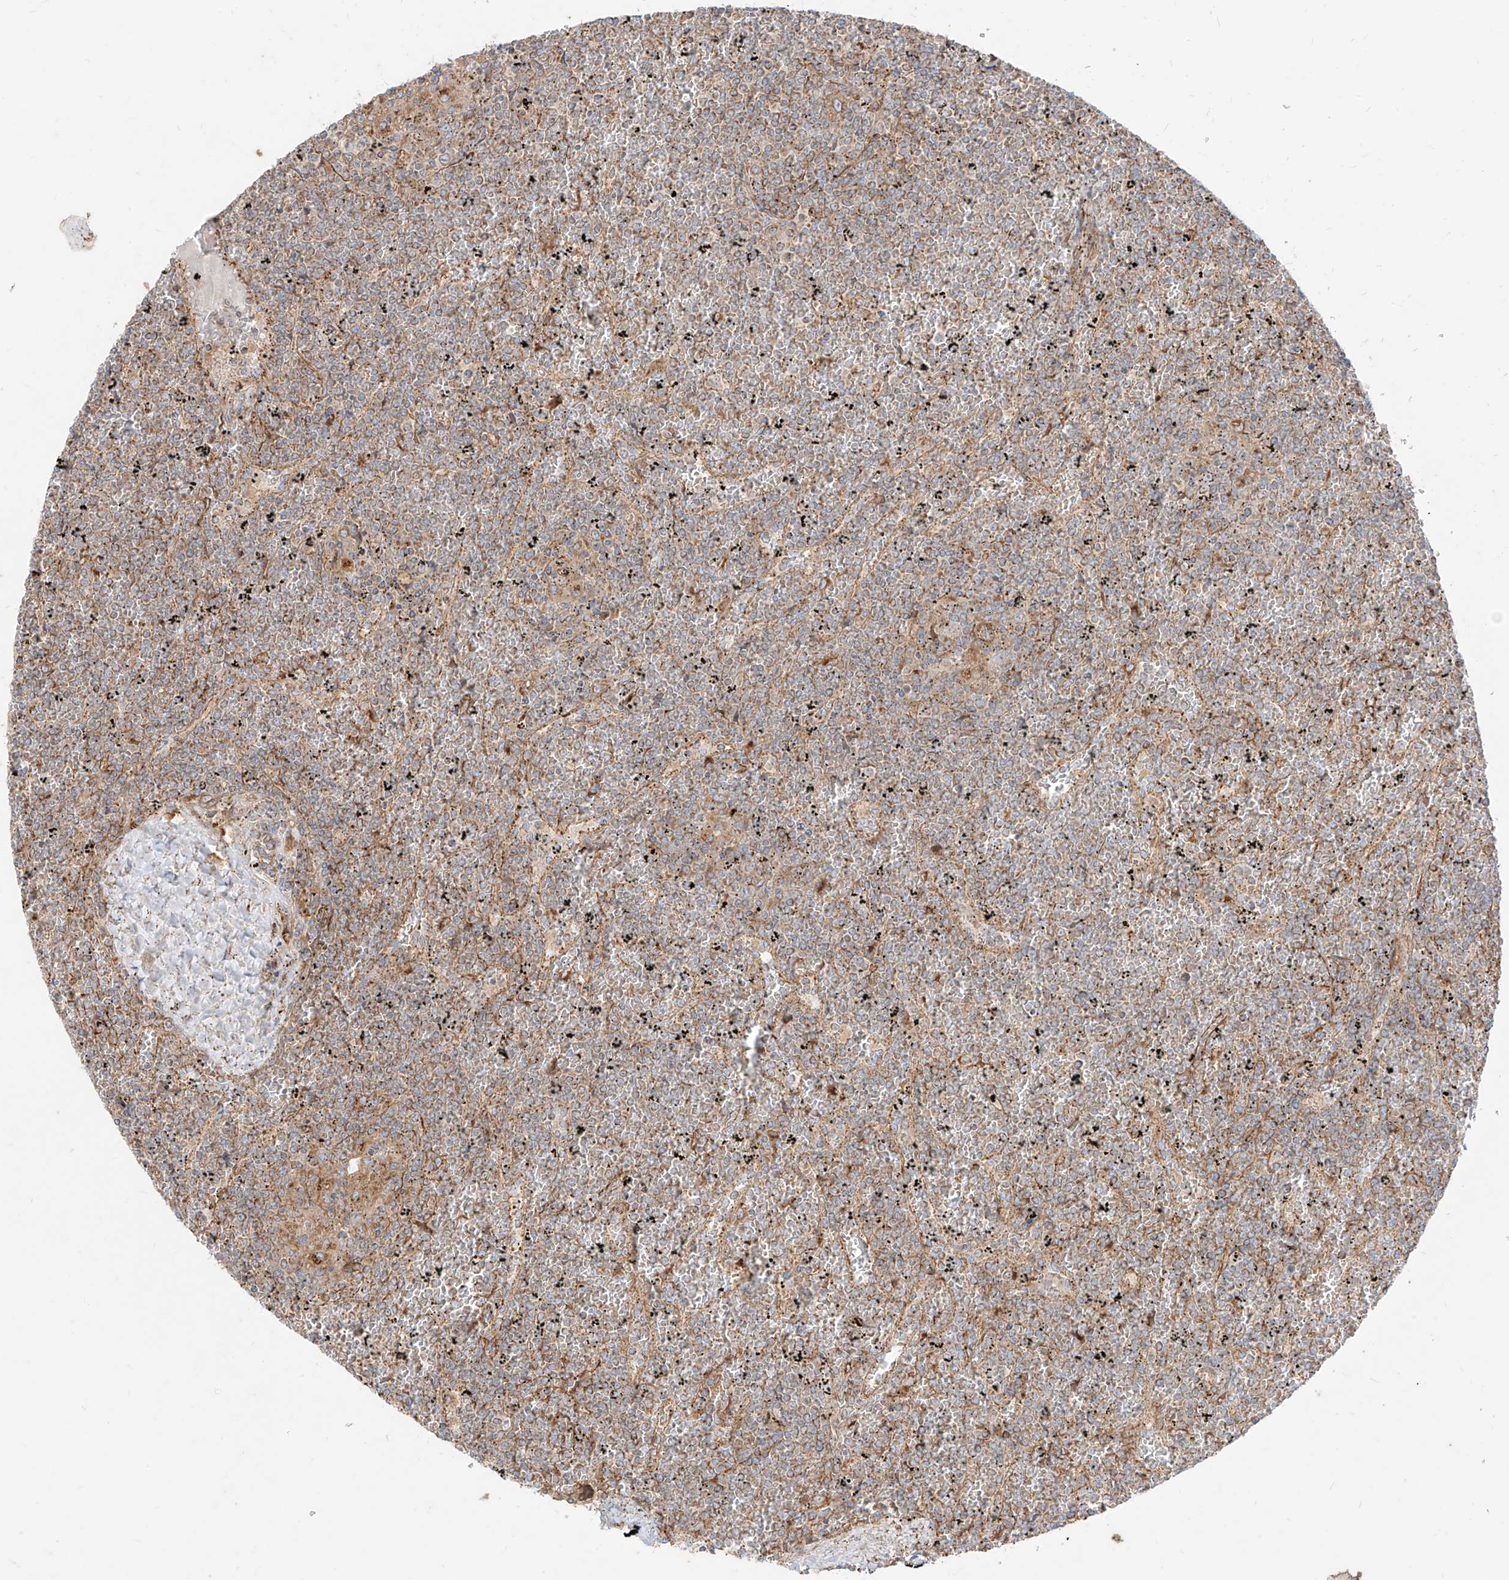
{"staining": {"intensity": "moderate", "quantity": "25%-75%", "location": "cytoplasmic/membranous"}, "tissue": "lymphoma", "cell_type": "Tumor cells", "image_type": "cancer", "snomed": [{"axis": "morphology", "description": "Malignant lymphoma, non-Hodgkin's type, Low grade"}, {"axis": "topography", "description": "Spleen"}], "caption": "Immunohistochemical staining of lymphoma exhibits moderate cytoplasmic/membranous protein expression in approximately 25%-75% of tumor cells. The staining is performed using DAB brown chromogen to label protein expression. The nuclei are counter-stained blue using hematoxylin.", "gene": "PLCL1", "patient": {"sex": "female", "age": 19}}